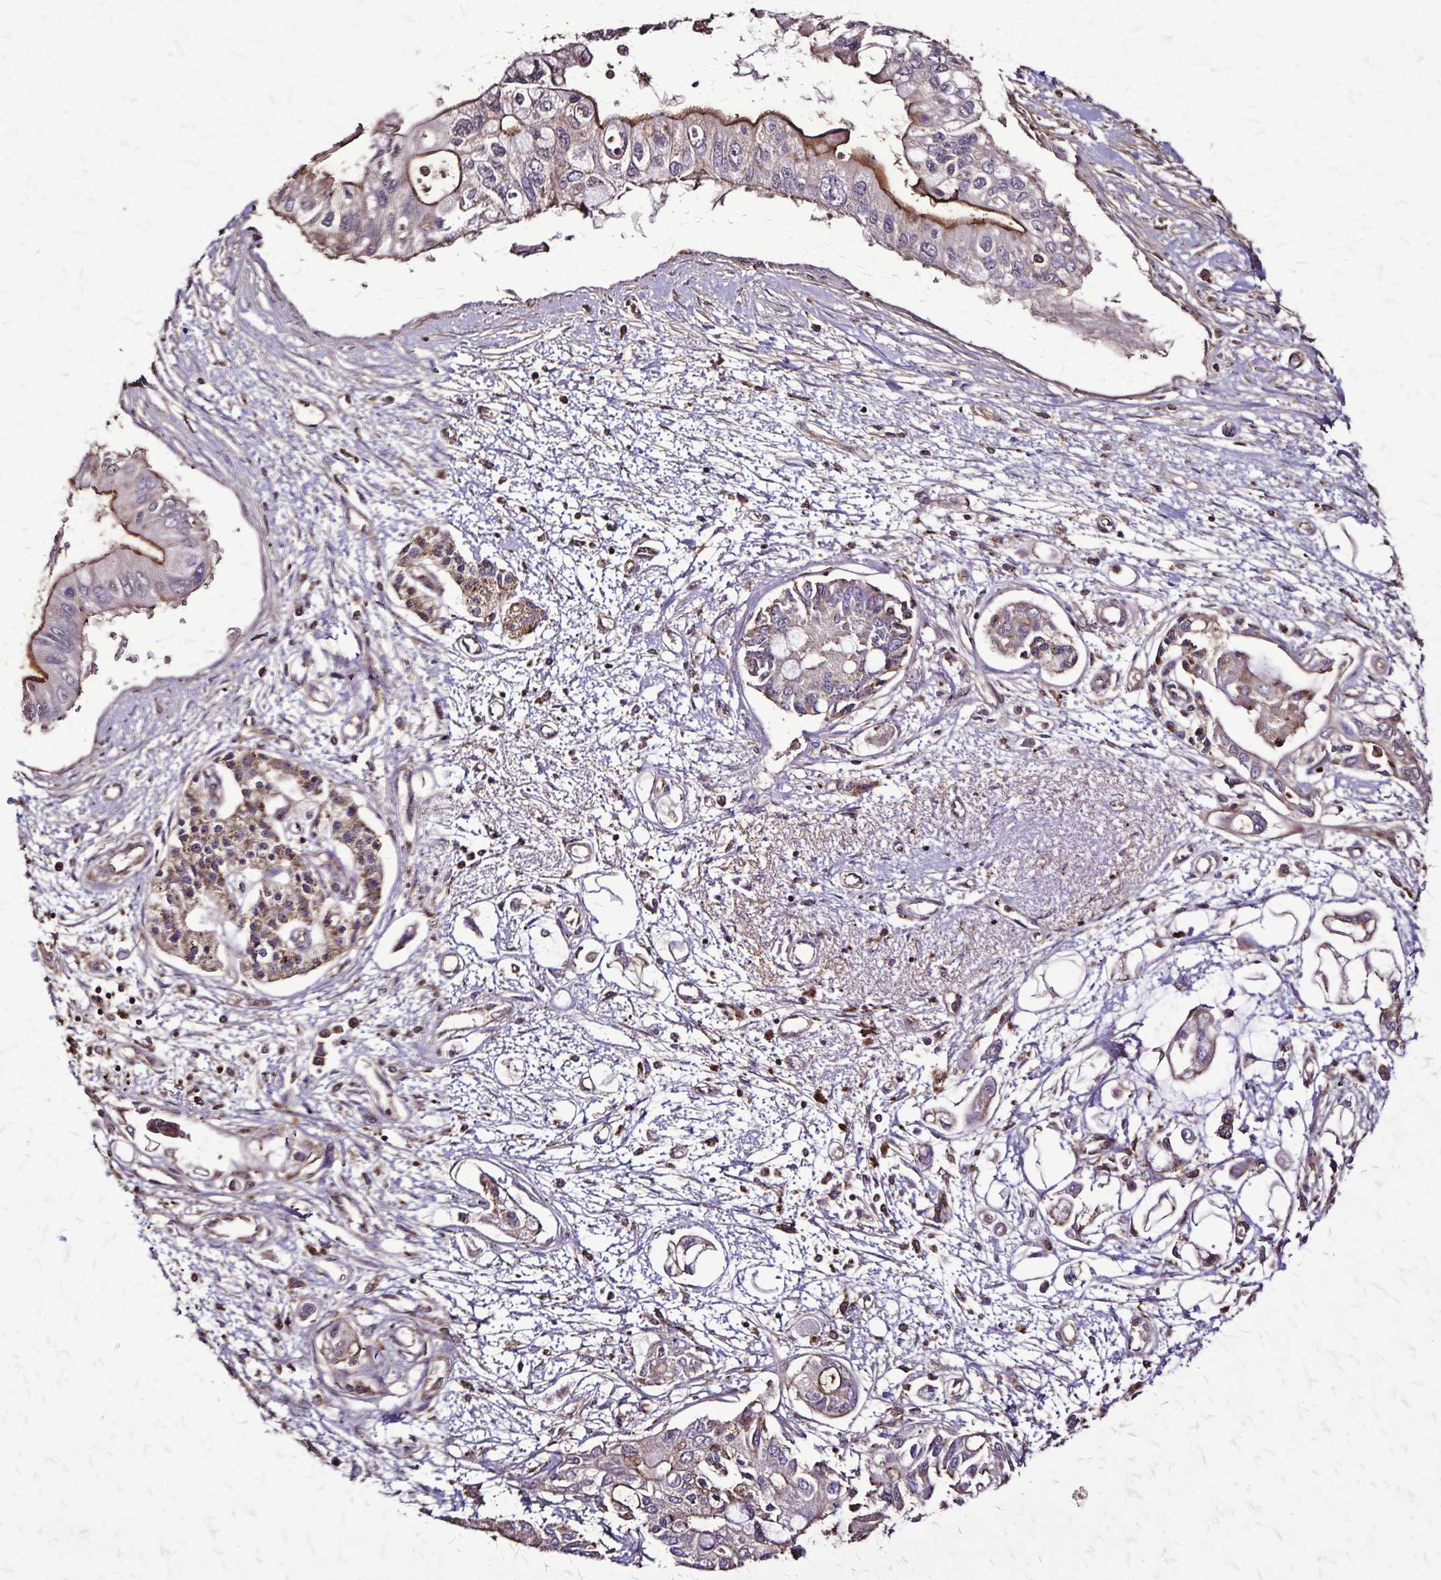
{"staining": {"intensity": "moderate", "quantity": "<25%", "location": "cytoplasmic/membranous"}, "tissue": "pancreatic cancer", "cell_type": "Tumor cells", "image_type": "cancer", "snomed": [{"axis": "morphology", "description": "Adenocarcinoma, NOS"}, {"axis": "topography", "description": "Pancreas"}], "caption": "High-magnification brightfield microscopy of pancreatic cancer (adenocarcinoma) stained with DAB (brown) and counterstained with hematoxylin (blue). tumor cells exhibit moderate cytoplasmic/membranous positivity is seen in approximately<25% of cells. (DAB (3,3'-diaminobenzidine) IHC, brown staining for protein, blue staining for nuclei).", "gene": "CHMP1B", "patient": {"sex": "female", "age": 77}}